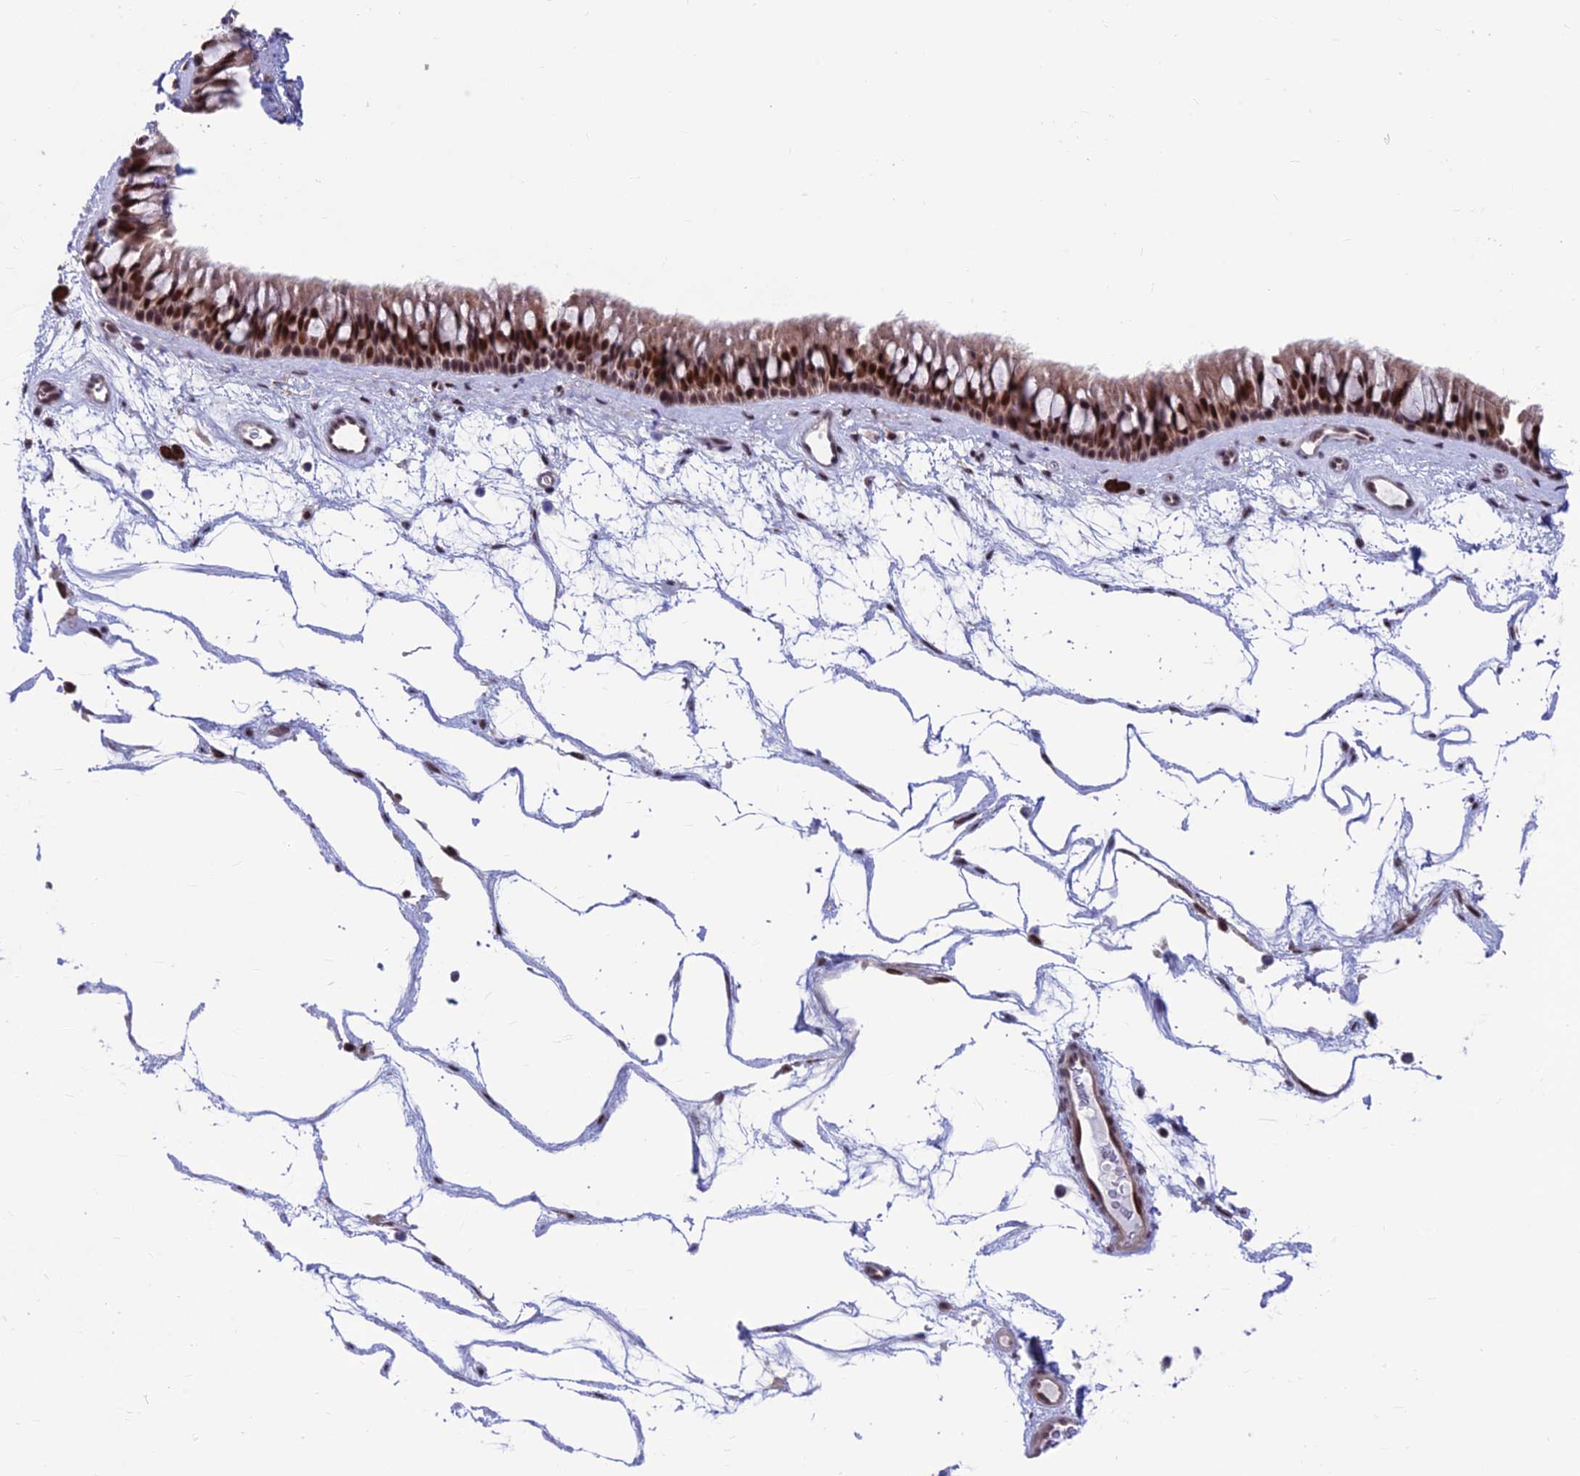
{"staining": {"intensity": "strong", "quantity": ">75%", "location": "nuclear"}, "tissue": "nasopharynx", "cell_type": "Respiratory epithelial cells", "image_type": "normal", "snomed": [{"axis": "morphology", "description": "Normal tissue, NOS"}, {"axis": "topography", "description": "Nasopharynx"}], "caption": "A brown stain labels strong nuclear positivity of a protein in respiratory epithelial cells of unremarkable human nasopharynx. (IHC, brightfield microscopy, high magnification).", "gene": "KIAA1191", "patient": {"sex": "male", "age": 64}}